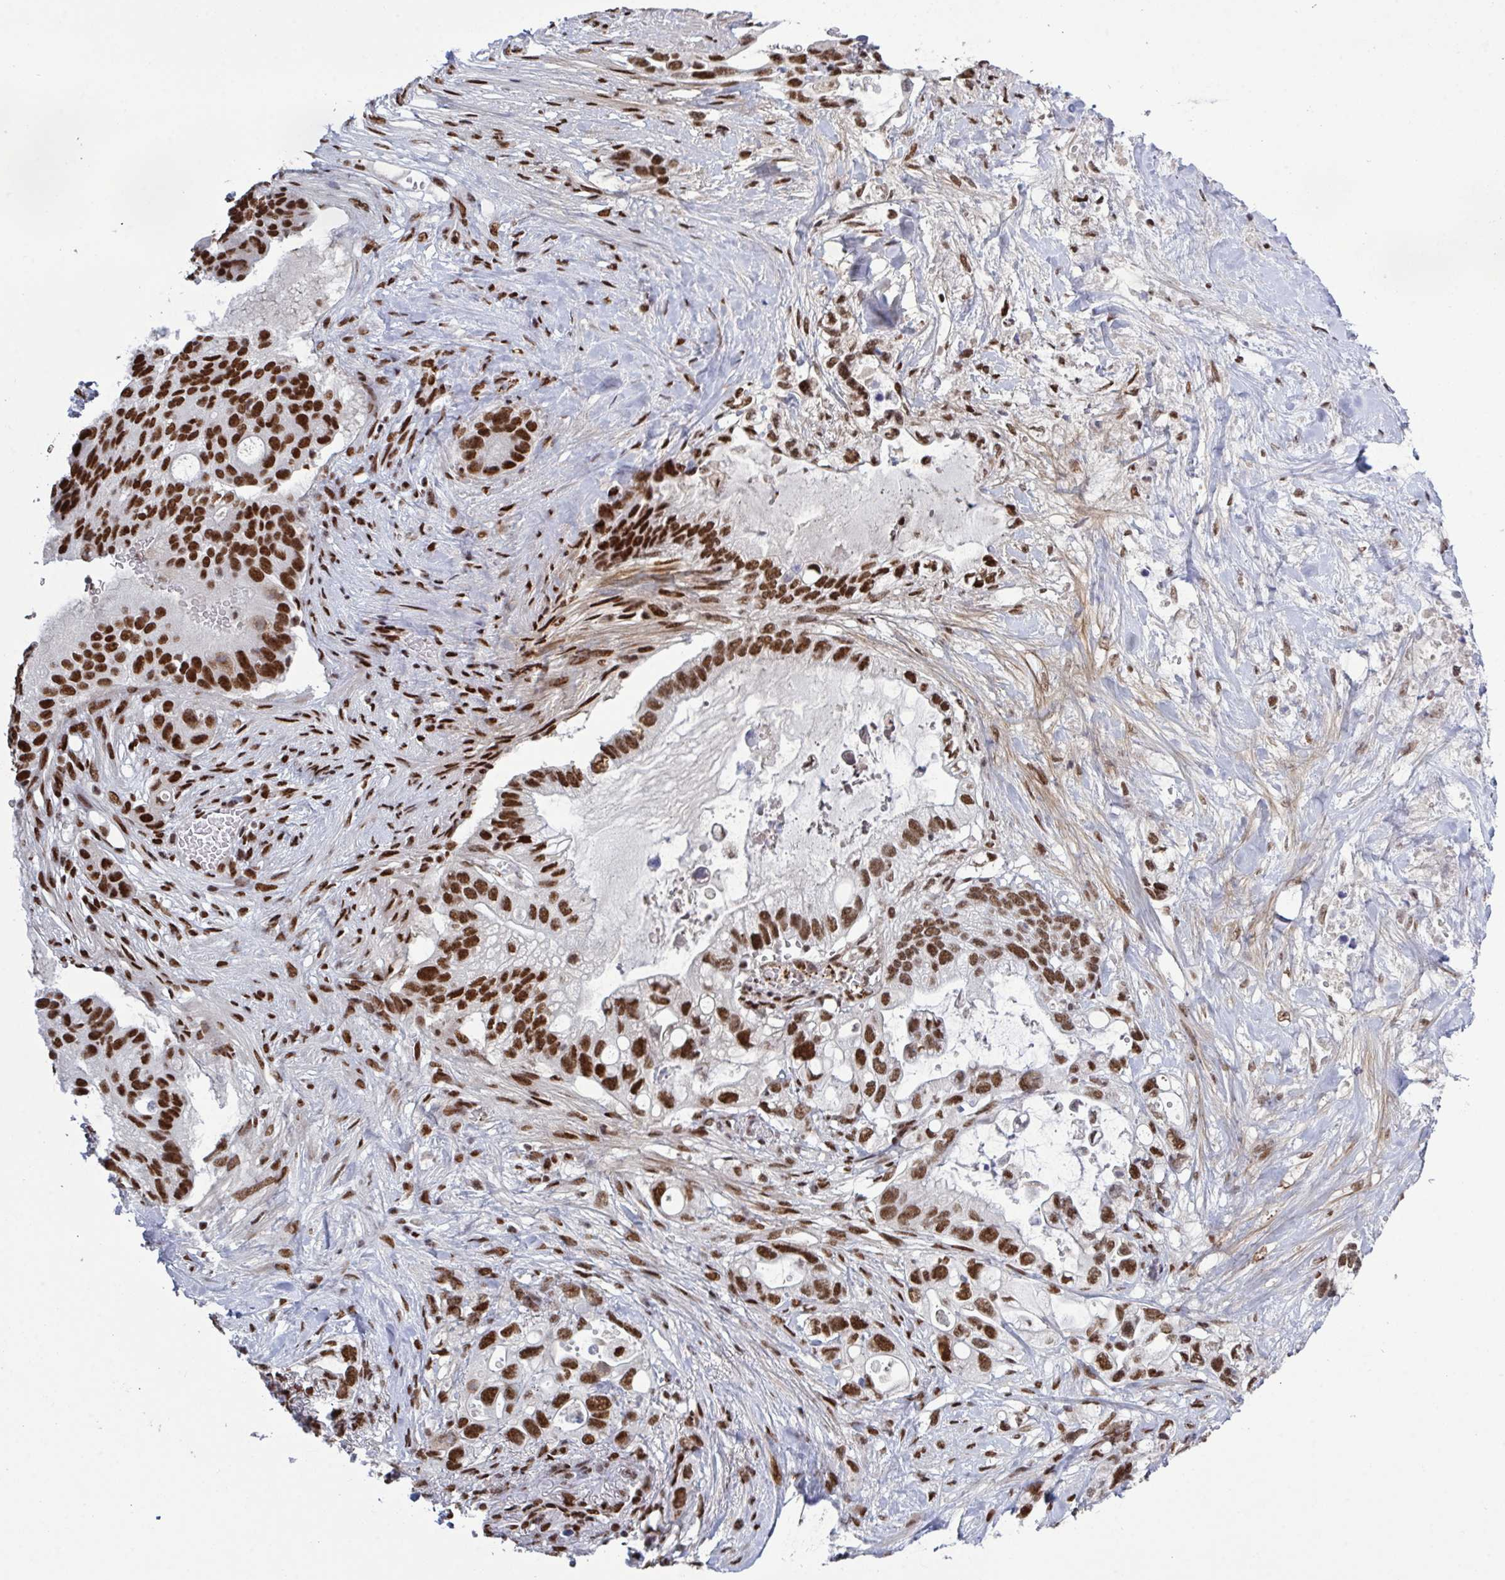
{"staining": {"intensity": "strong", "quantity": ">75%", "location": "nuclear"}, "tissue": "pancreatic cancer", "cell_type": "Tumor cells", "image_type": "cancer", "snomed": [{"axis": "morphology", "description": "Adenocarcinoma, NOS"}, {"axis": "topography", "description": "Pancreas"}], "caption": "Pancreatic cancer (adenocarcinoma) was stained to show a protein in brown. There is high levels of strong nuclear positivity in about >75% of tumor cells.", "gene": "ZNF607", "patient": {"sex": "female", "age": 72}}